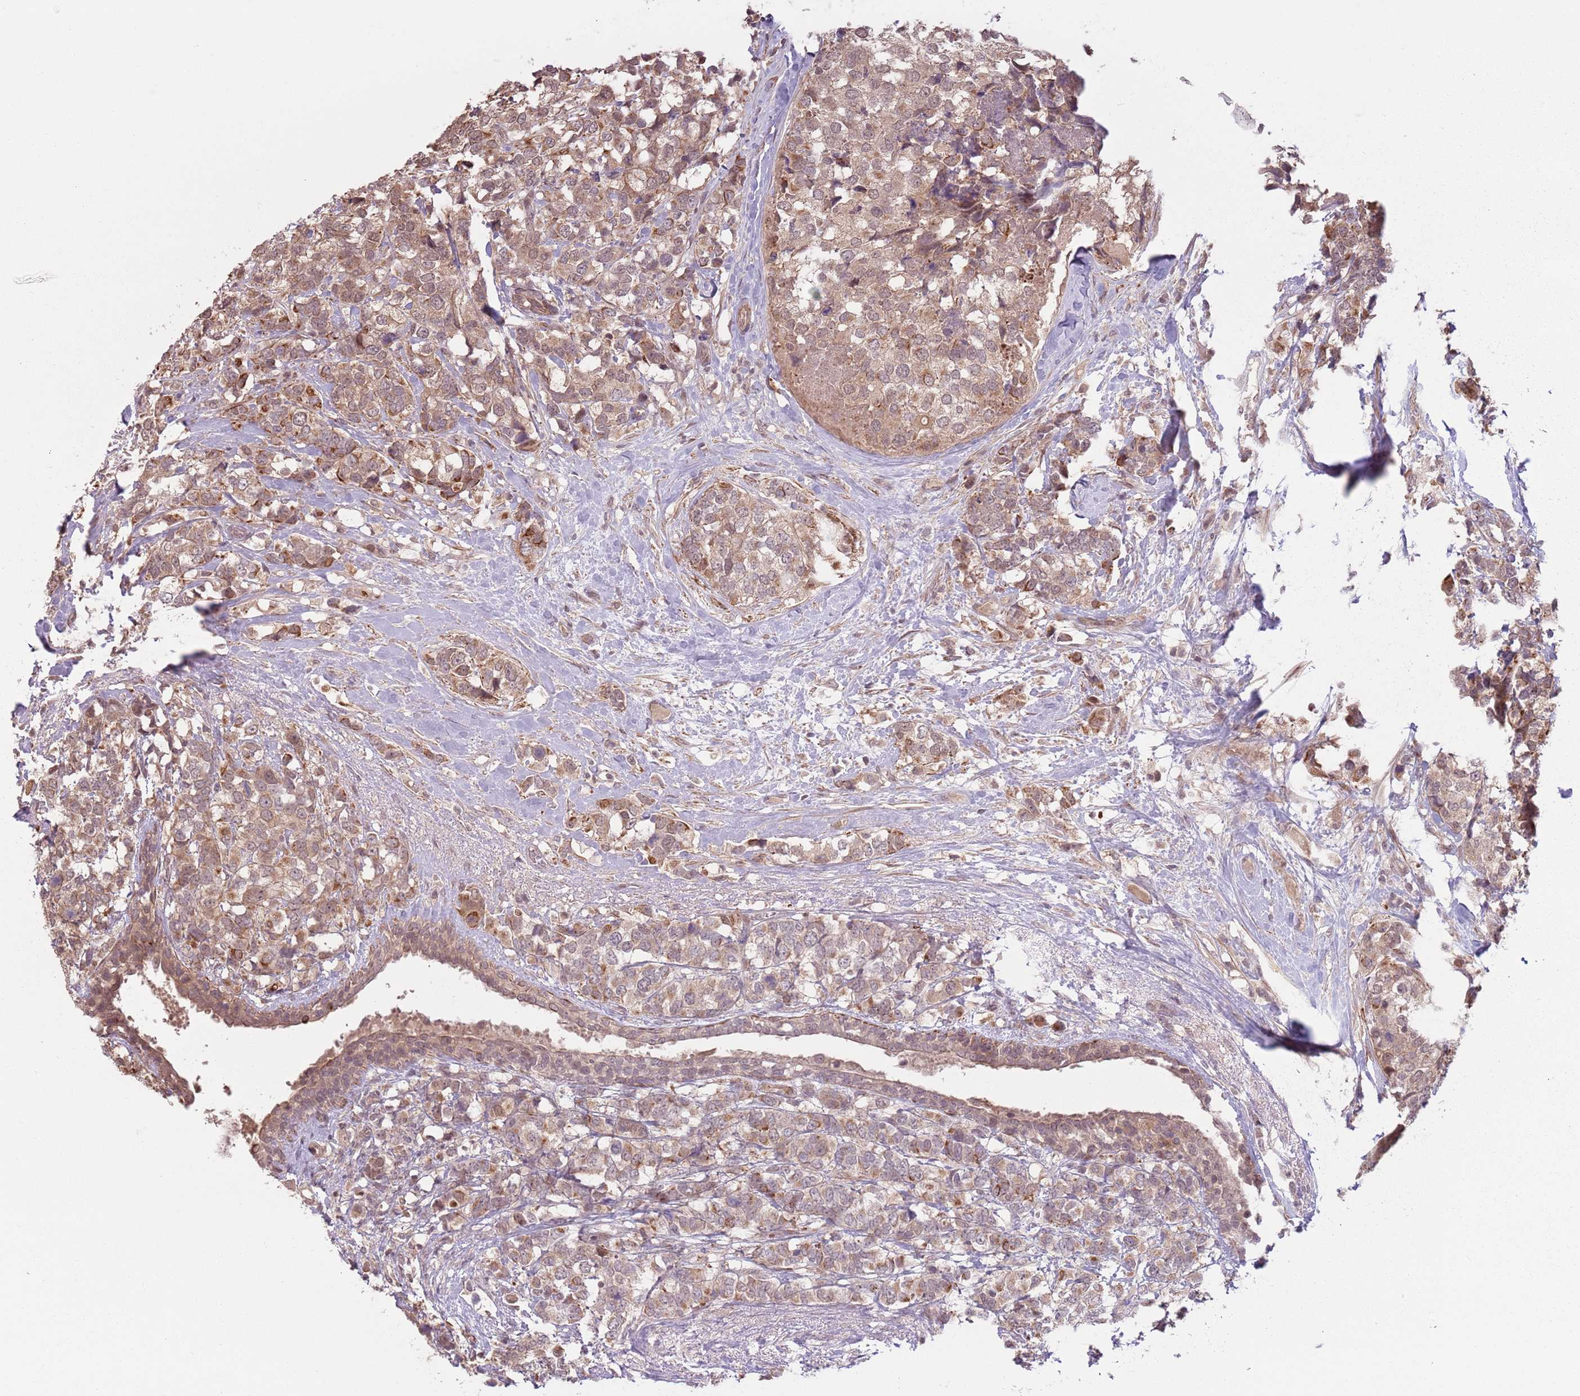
{"staining": {"intensity": "moderate", "quantity": "25%-75%", "location": "cytoplasmic/membranous"}, "tissue": "breast cancer", "cell_type": "Tumor cells", "image_type": "cancer", "snomed": [{"axis": "morphology", "description": "Lobular carcinoma"}, {"axis": "topography", "description": "Breast"}], "caption": "IHC staining of breast cancer, which shows medium levels of moderate cytoplasmic/membranous expression in approximately 25%-75% of tumor cells indicating moderate cytoplasmic/membranous protein staining. The staining was performed using DAB (brown) for protein detection and nuclei were counterstained in hematoxylin (blue).", "gene": "CCDC154", "patient": {"sex": "female", "age": 59}}